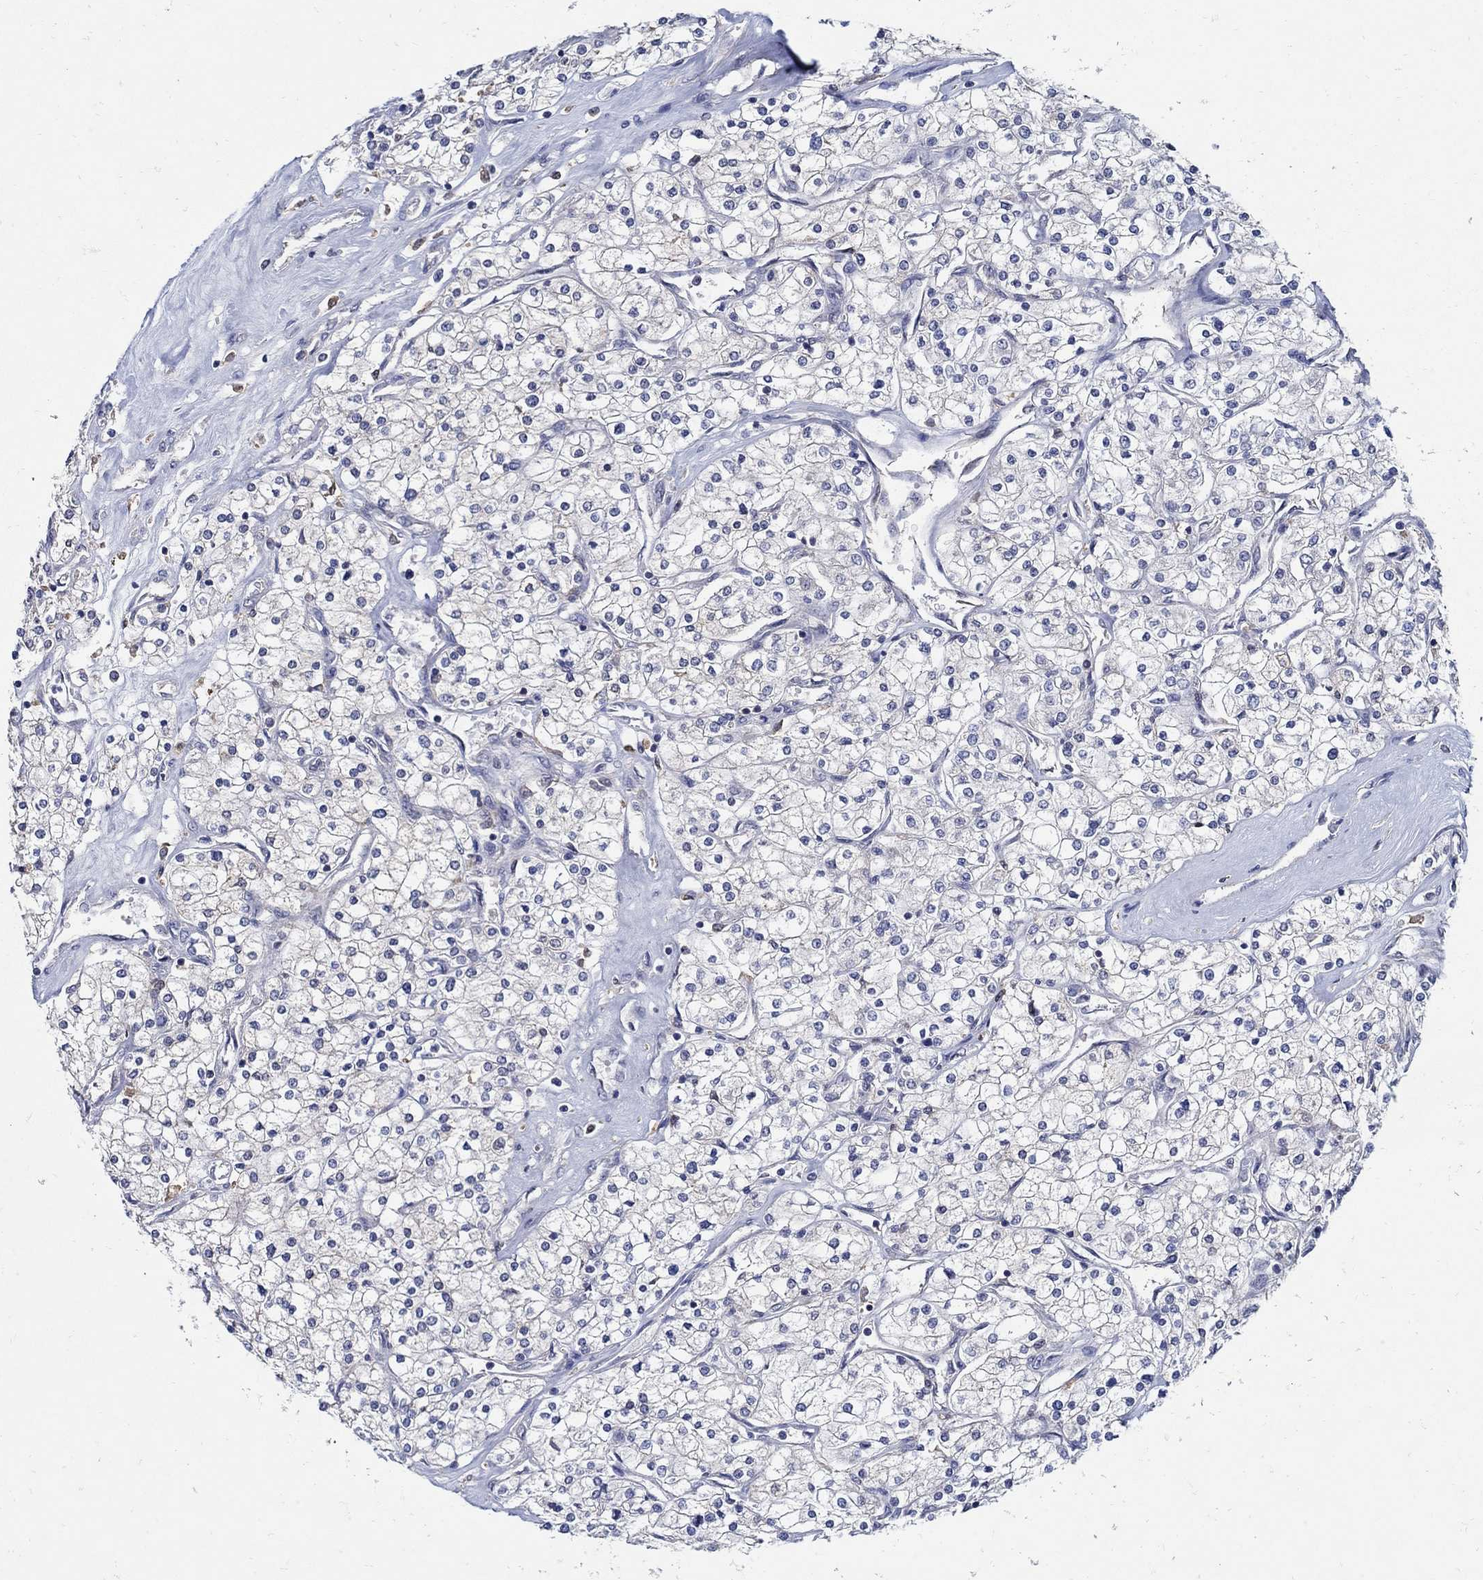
{"staining": {"intensity": "negative", "quantity": "none", "location": "none"}, "tissue": "renal cancer", "cell_type": "Tumor cells", "image_type": "cancer", "snomed": [{"axis": "morphology", "description": "Adenocarcinoma, NOS"}, {"axis": "topography", "description": "Kidney"}], "caption": "Tumor cells show no significant protein expression in renal cancer (adenocarcinoma).", "gene": "MTHFR", "patient": {"sex": "male", "age": 80}}